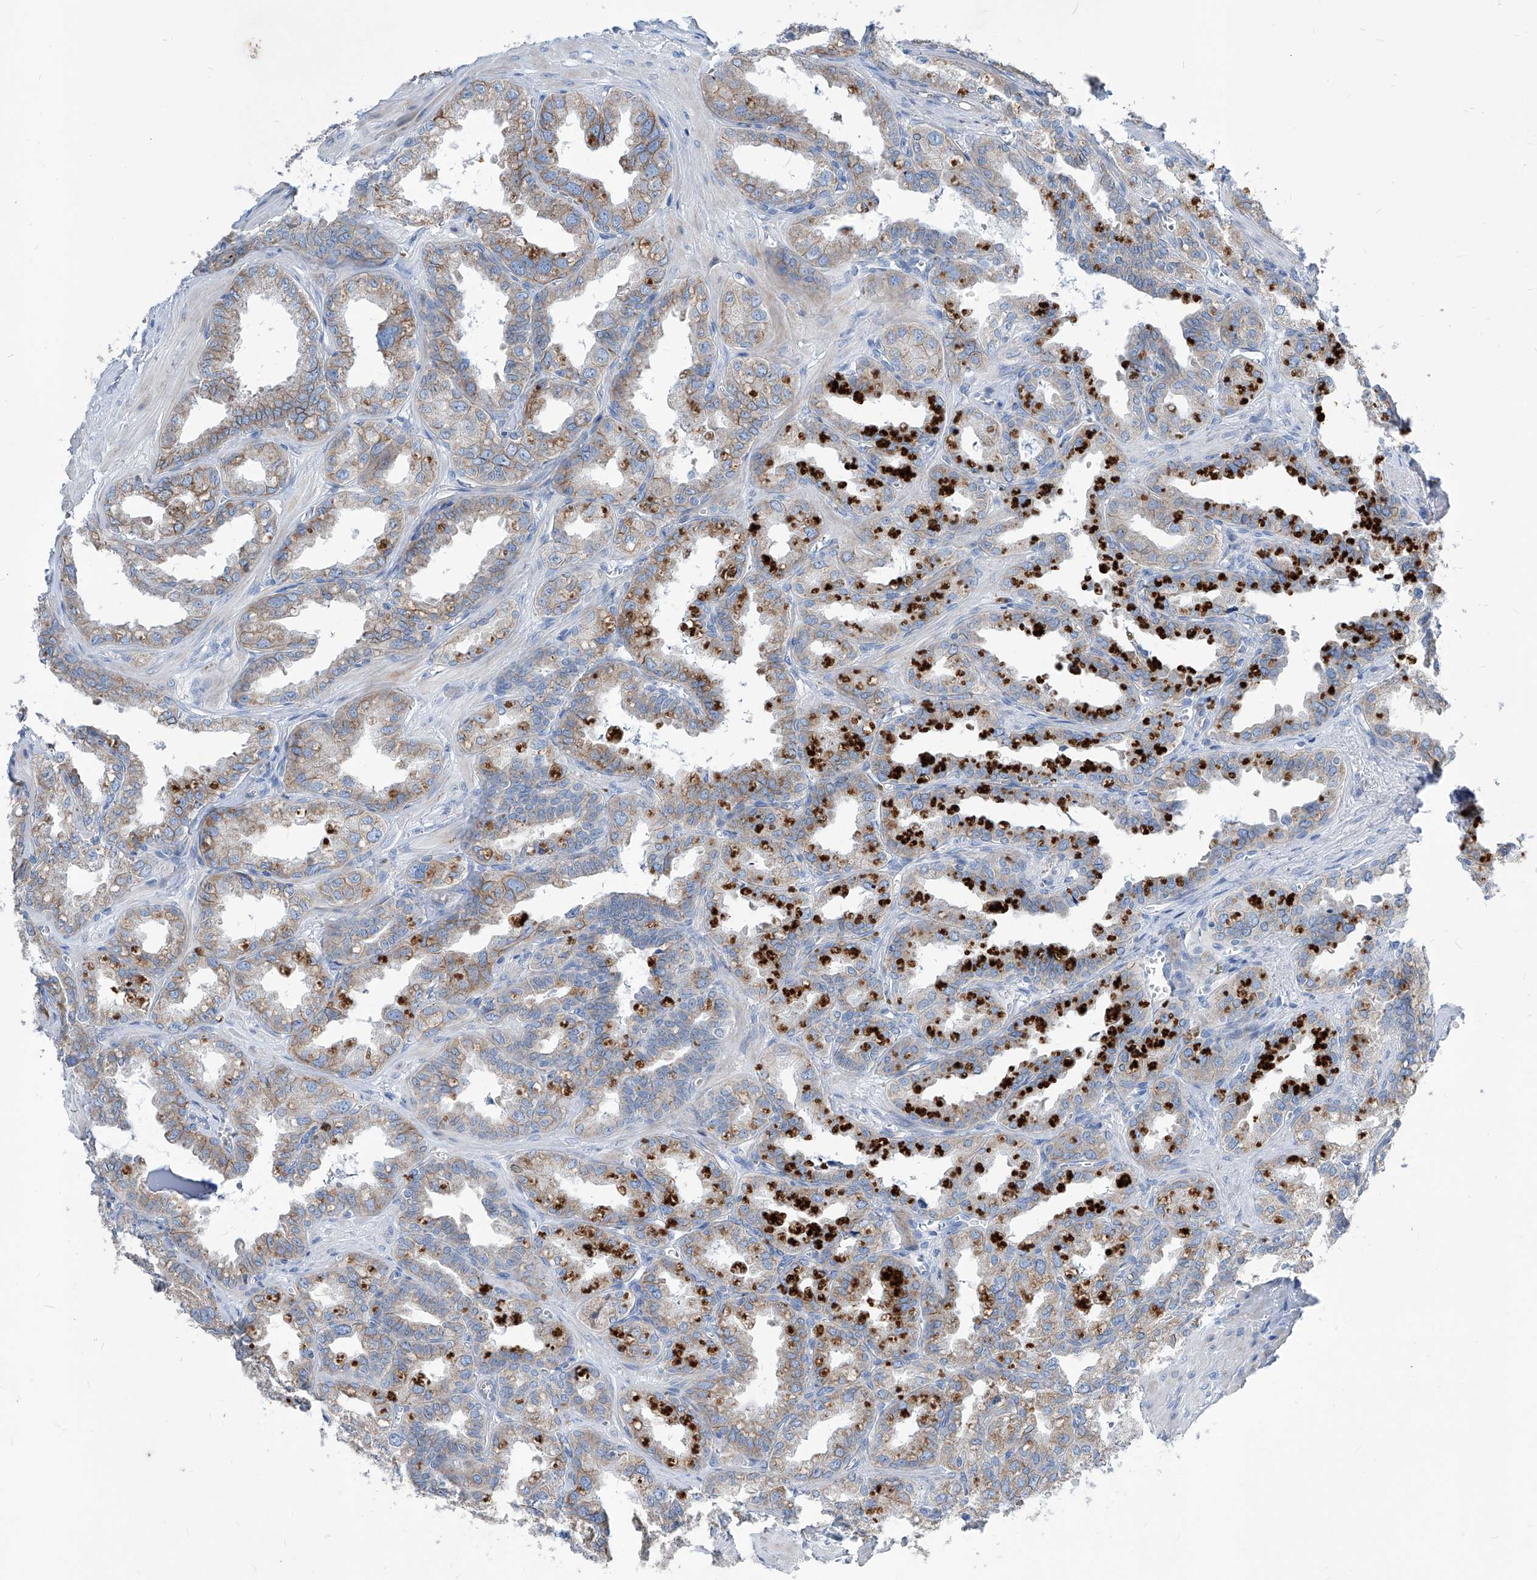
{"staining": {"intensity": "moderate", "quantity": "25%-75%", "location": "cytoplasmic/membranous"}, "tissue": "seminal vesicle", "cell_type": "Glandular cells", "image_type": "normal", "snomed": [{"axis": "morphology", "description": "Normal tissue, NOS"}, {"axis": "topography", "description": "Prostate"}, {"axis": "topography", "description": "Seminal veicle"}], "caption": "IHC (DAB) staining of unremarkable human seminal vesicle reveals moderate cytoplasmic/membranous protein expression in about 25%-75% of glandular cells.", "gene": "AGPS", "patient": {"sex": "male", "age": 51}}